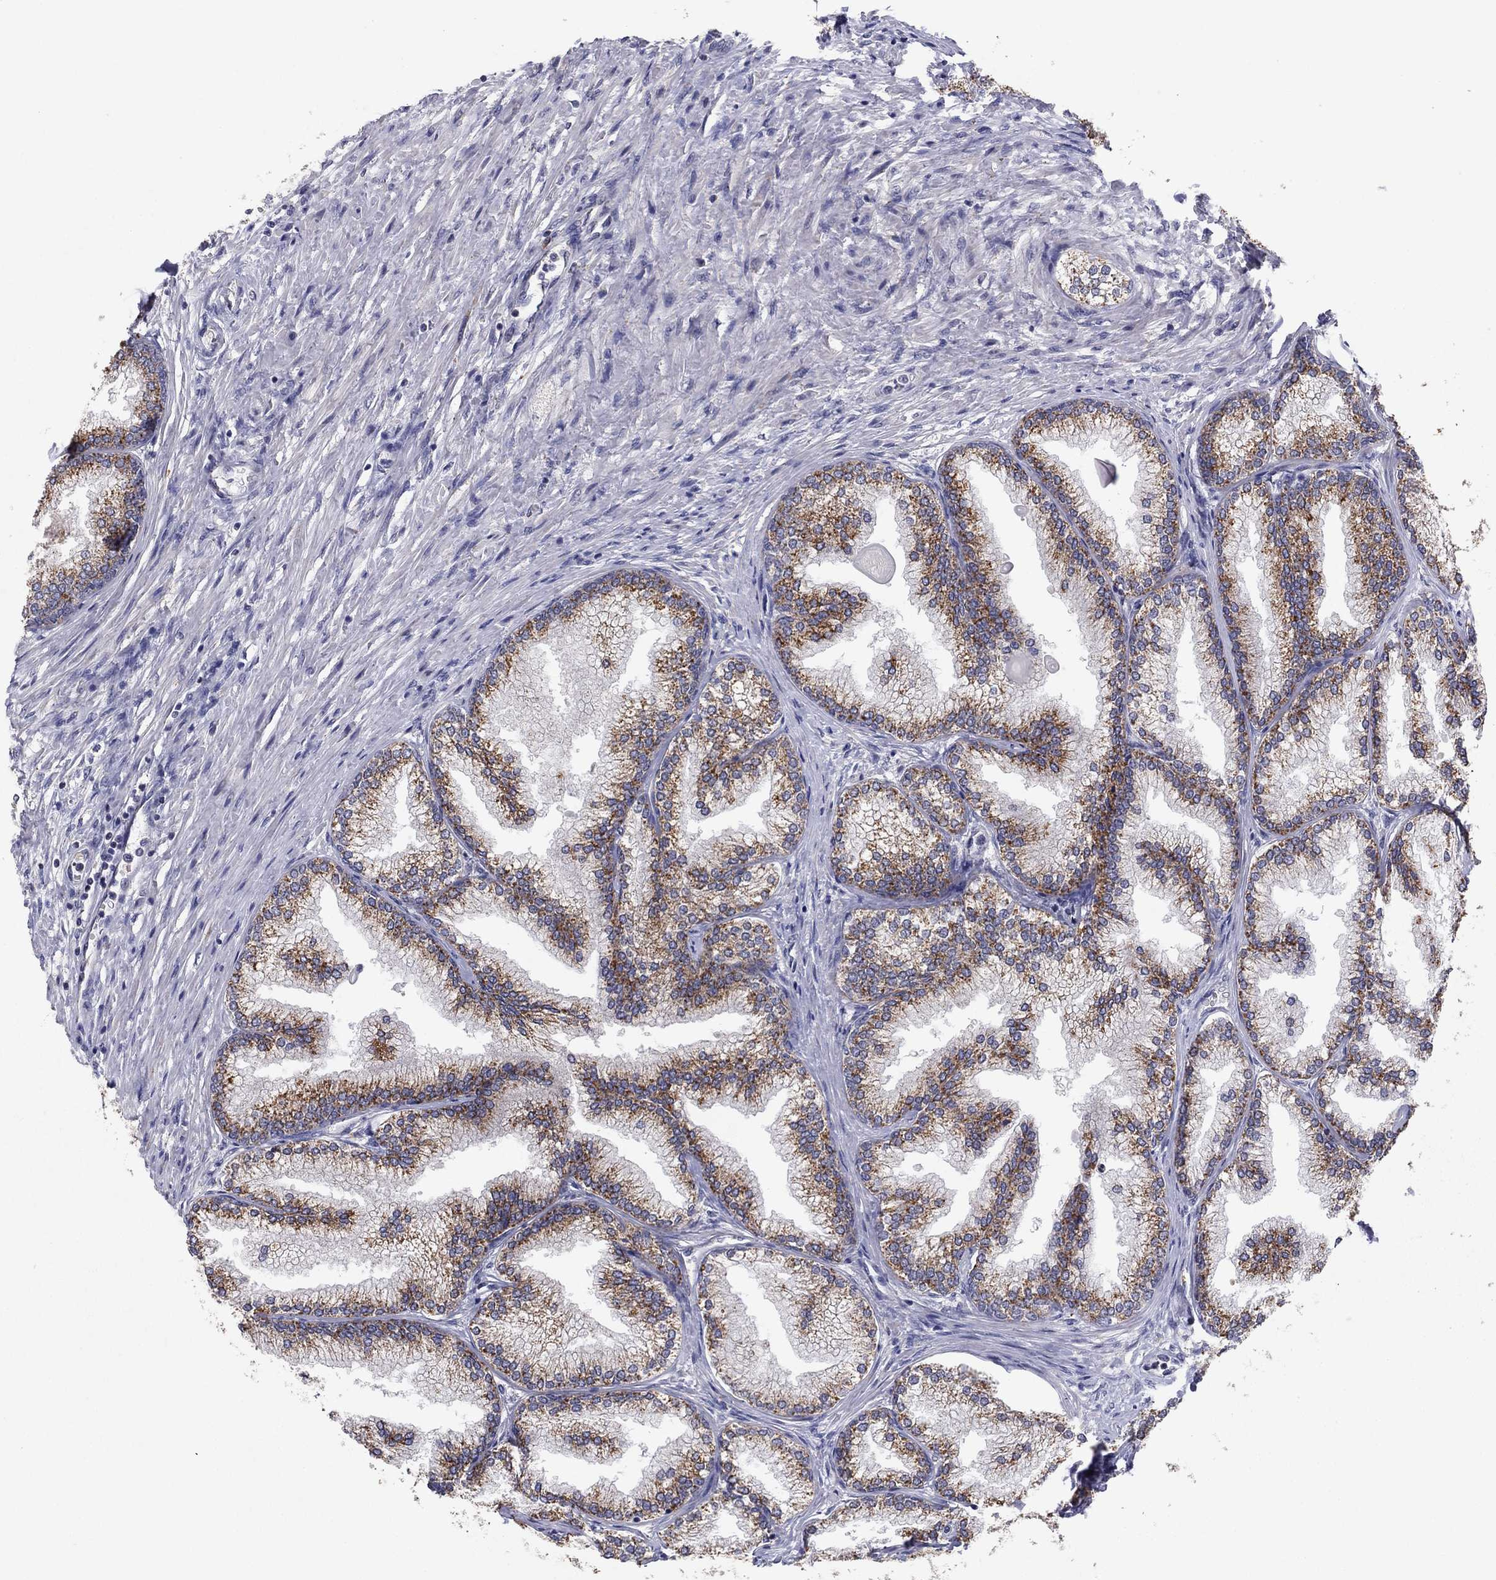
{"staining": {"intensity": "strong", "quantity": "25%-75%", "location": "cytoplasmic/membranous"}, "tissue": "prostate", "cell_type": "Glandular cells", "image_type": "normal", "snomed": [{"axis": "morphology", "description": "Normal tissue, NOS"}, {"axis": "topography", "description": "Prostate"}], "caption": "Prostate stained with DAB (3,3'-diaminobenzidine) IHC demonstrates high levels of strong cytoplasmic/membranous staining in about 25%-75% of glandular cells. The staining was performed using DAB (3,3'-diaminobenzidine), with brown indicating positive protein expression. Nuclei are stained blue with hematoxylin.", "gene": "CRACDL", "patient": {"sex": "male", "age": 72}}